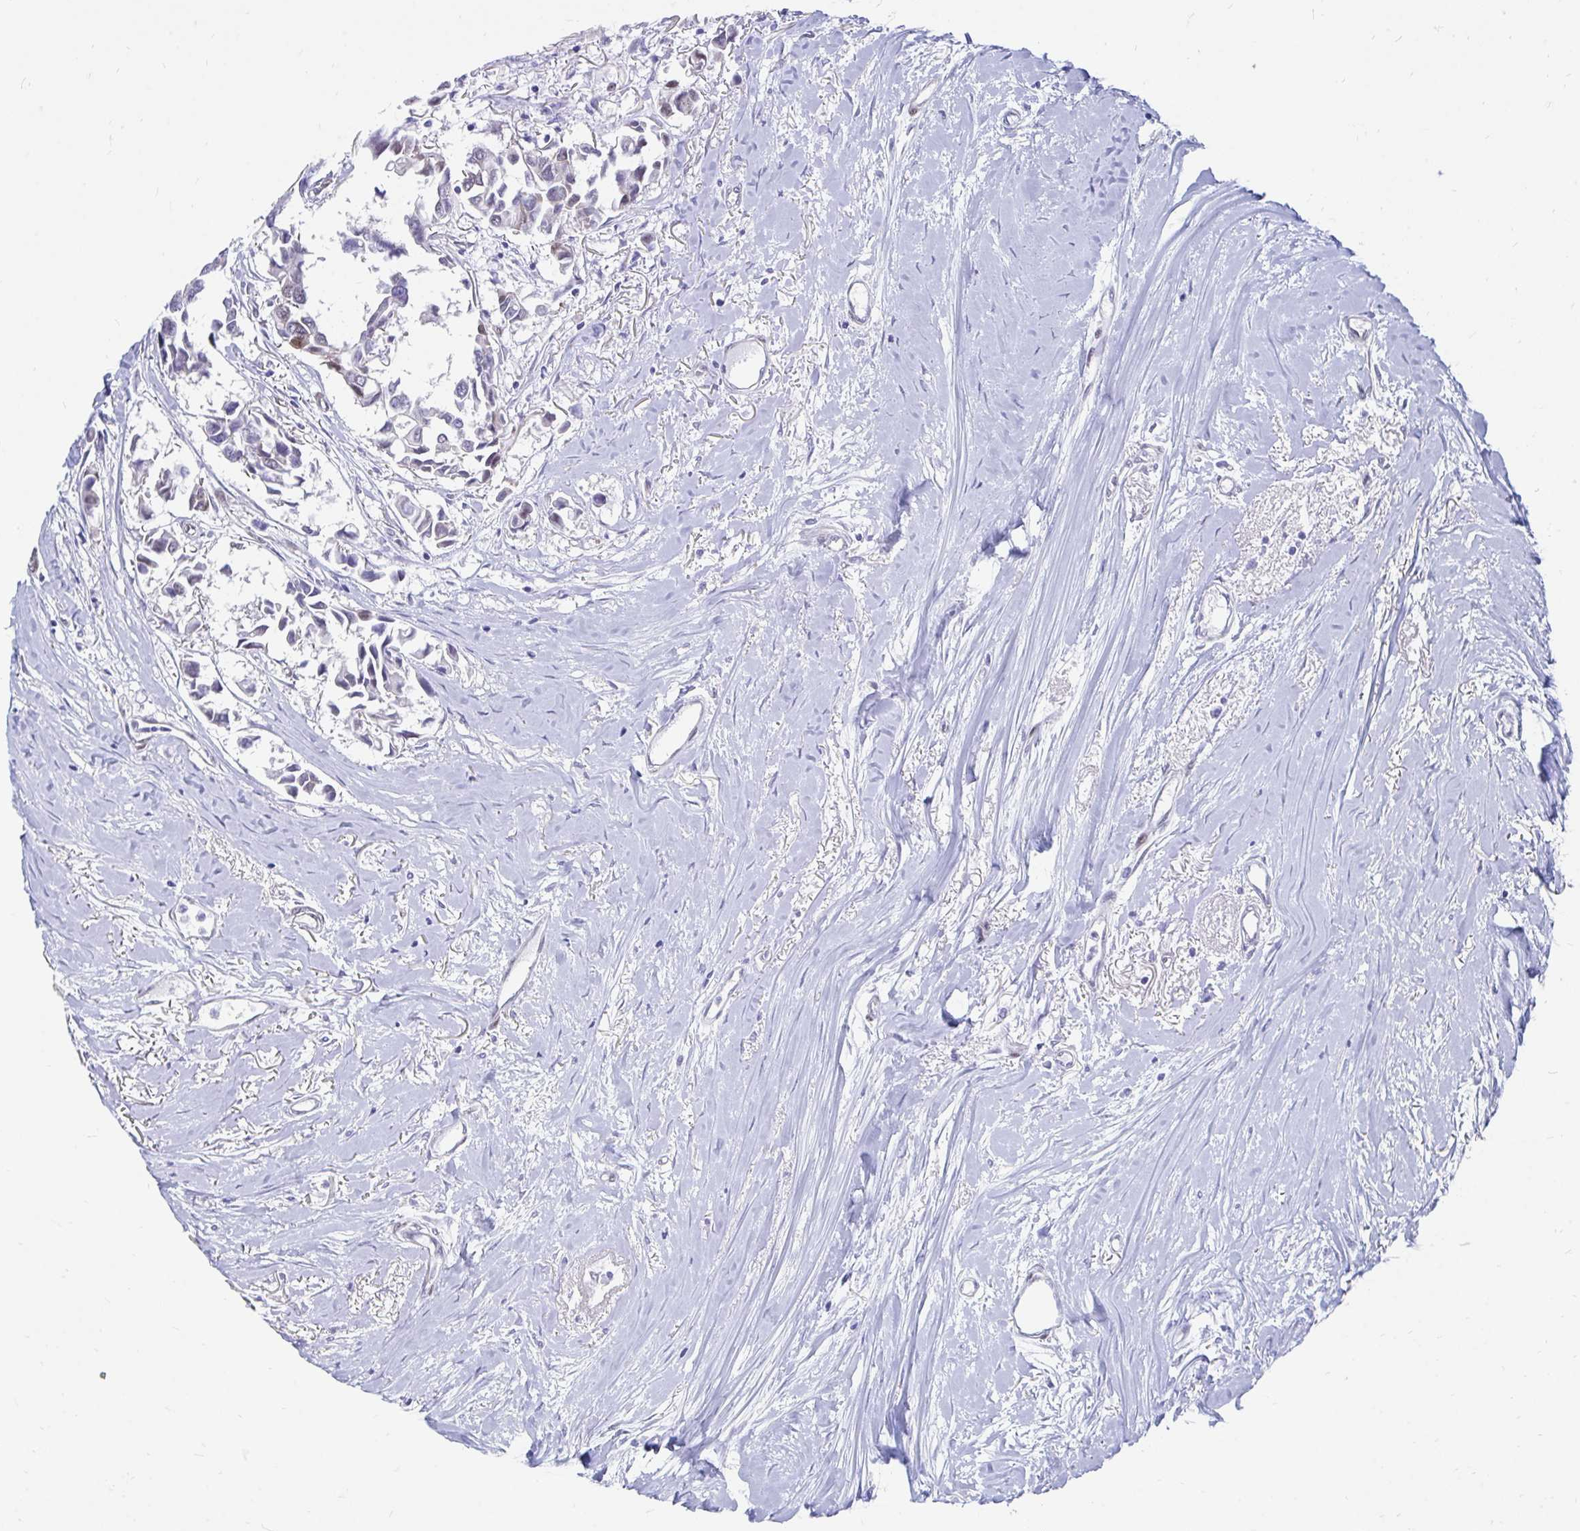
{"staining": {"intensity": "moderate", "quantity": "<25%", "location": "nuclear"}, "tissue": "breast cancer", "cell_type": "Tumor cells", "image_type": "cancer", "snomed": [{"axis": "morphology", "description": "Duct carcinoma"}, {"axis": "topography", "description": "Breast"}], "caption": "A histopathology image of invasive ductal carcinoma (breast) stained for a protein exhibits moderate nuclear brown staining in tumor cells. Immunohistochemistry (ihc) stains the protein in brown and the nuclei are stained blue.", "gene": "RBPMS", "patient": {"sex": "female", "age": 54}}